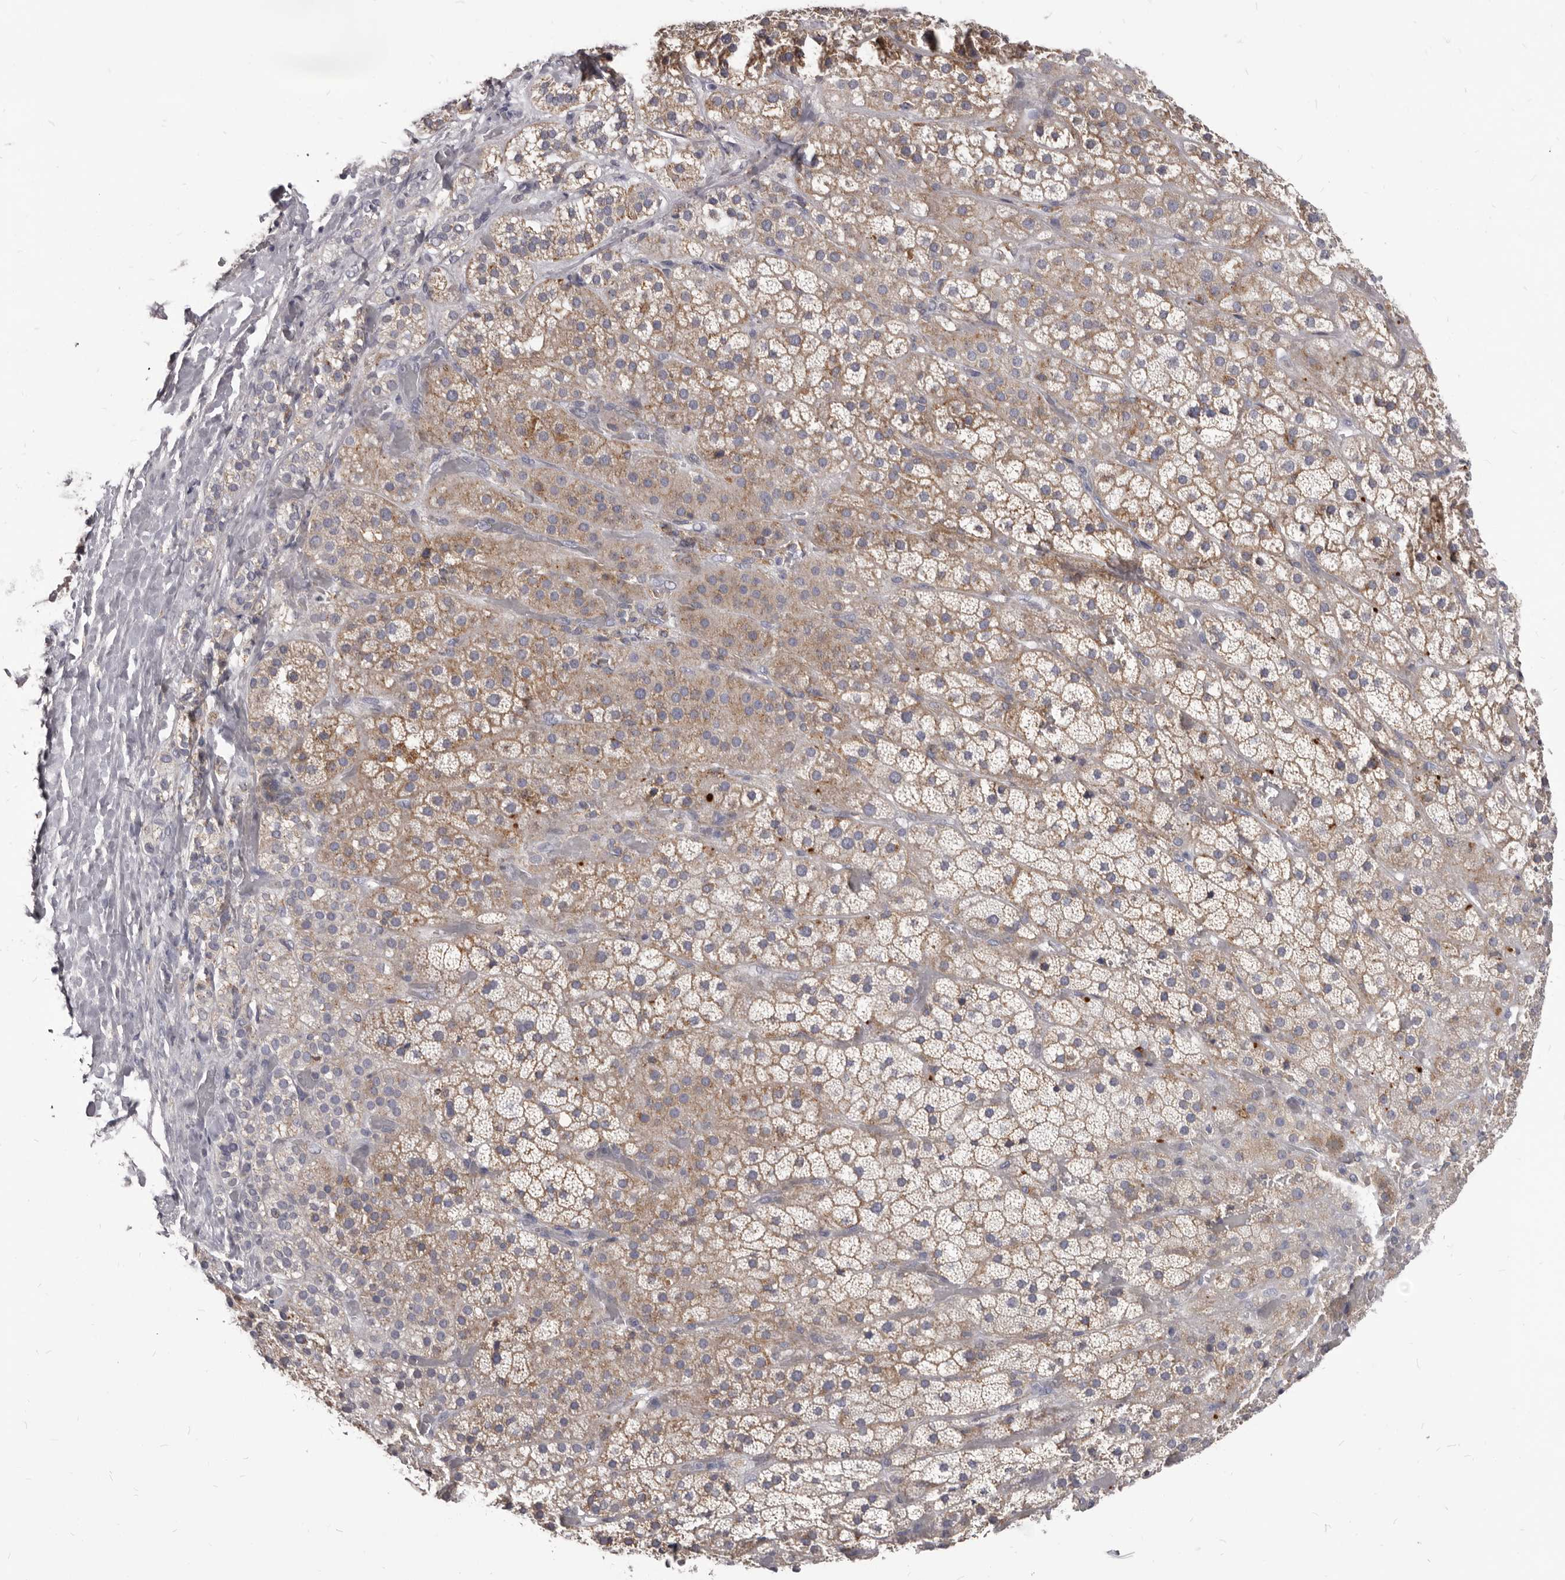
{"staining": {"intensity": "moderate", "quantity": ">75%", "location": "cytoplasmic/membranous"}, "tissue": "adrenal gland", "cell_type": "Glandular cells", "image_type": "normal", "snomed": [{"axis": "morphology", "description": "Normal tissue, NOS"}, {"axis": "topography", "description": "Adrenal gland"}], "caption": "Adrenal gland stained with IHC reveals moderate cytoplasmic/membranous positivity in about >75% of glandular cells. The staining is performed using DAB (3,3'-diaminobenzidine) brown chromogen to label protein expression. The nuclei are counter-stained blue using hematoxylin.", "gene": "PI4K2A", "patient": {"sex": "male", "age": 57}}